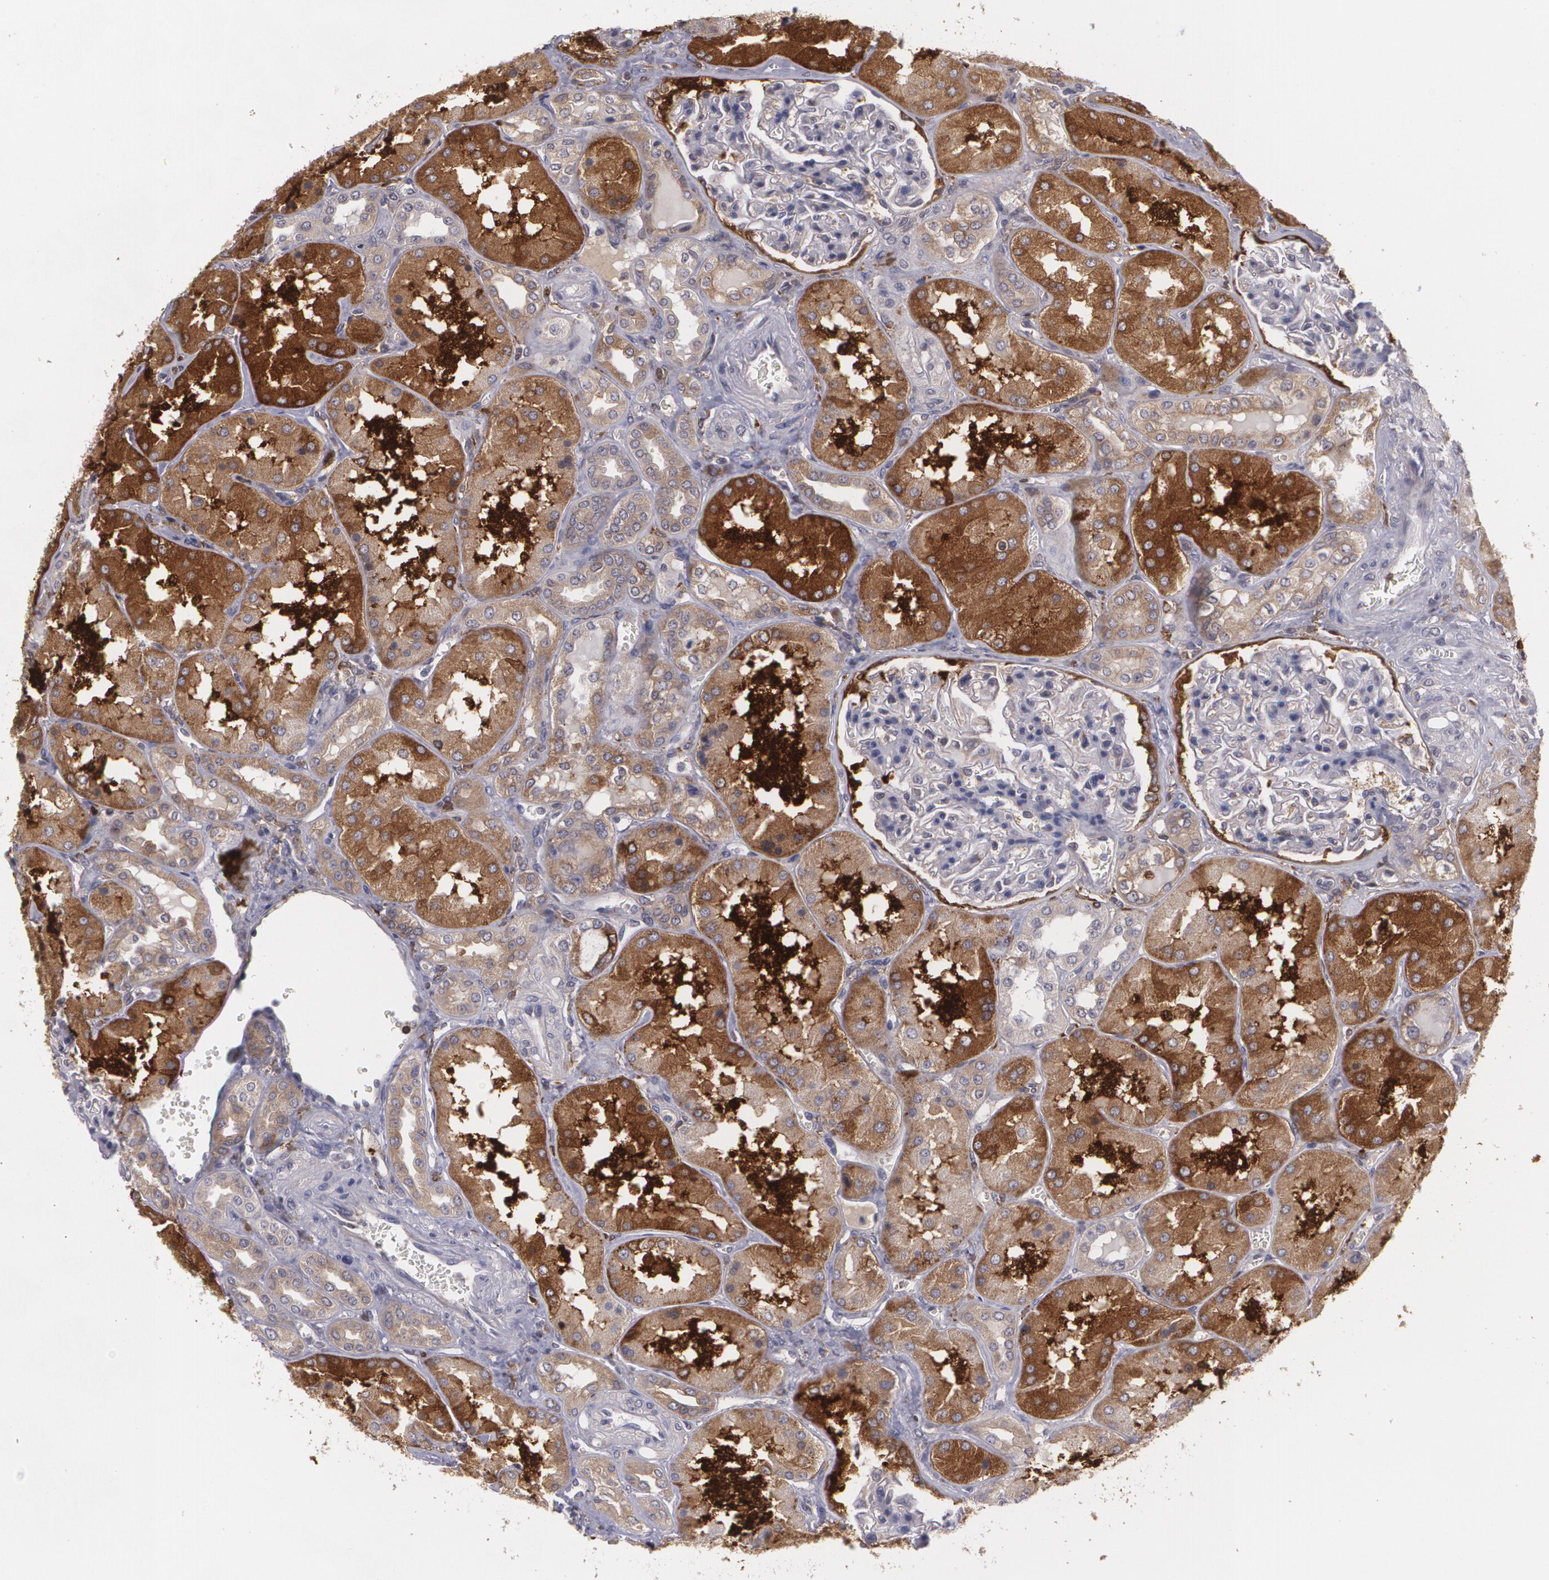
{"staining": {"intensity": "weak", "quantity": "<25%", "location": "cytoplasmic/membranous"}, "tissue": "kidney", "cell_type": "Cells in glomeruli", "image_type": "normal", "snomed": [{"axis": "morphology", "description": "Normal tissue, NOS"}, {"axis": "topography", "description": "Kidney"}], "caption": "Immunohistochemical staining of unremarkable human kidney reveals no significant staining in cells in glomeruli.", "gene": "BIN1", "patient": {"sex": "female", "age": 56}}